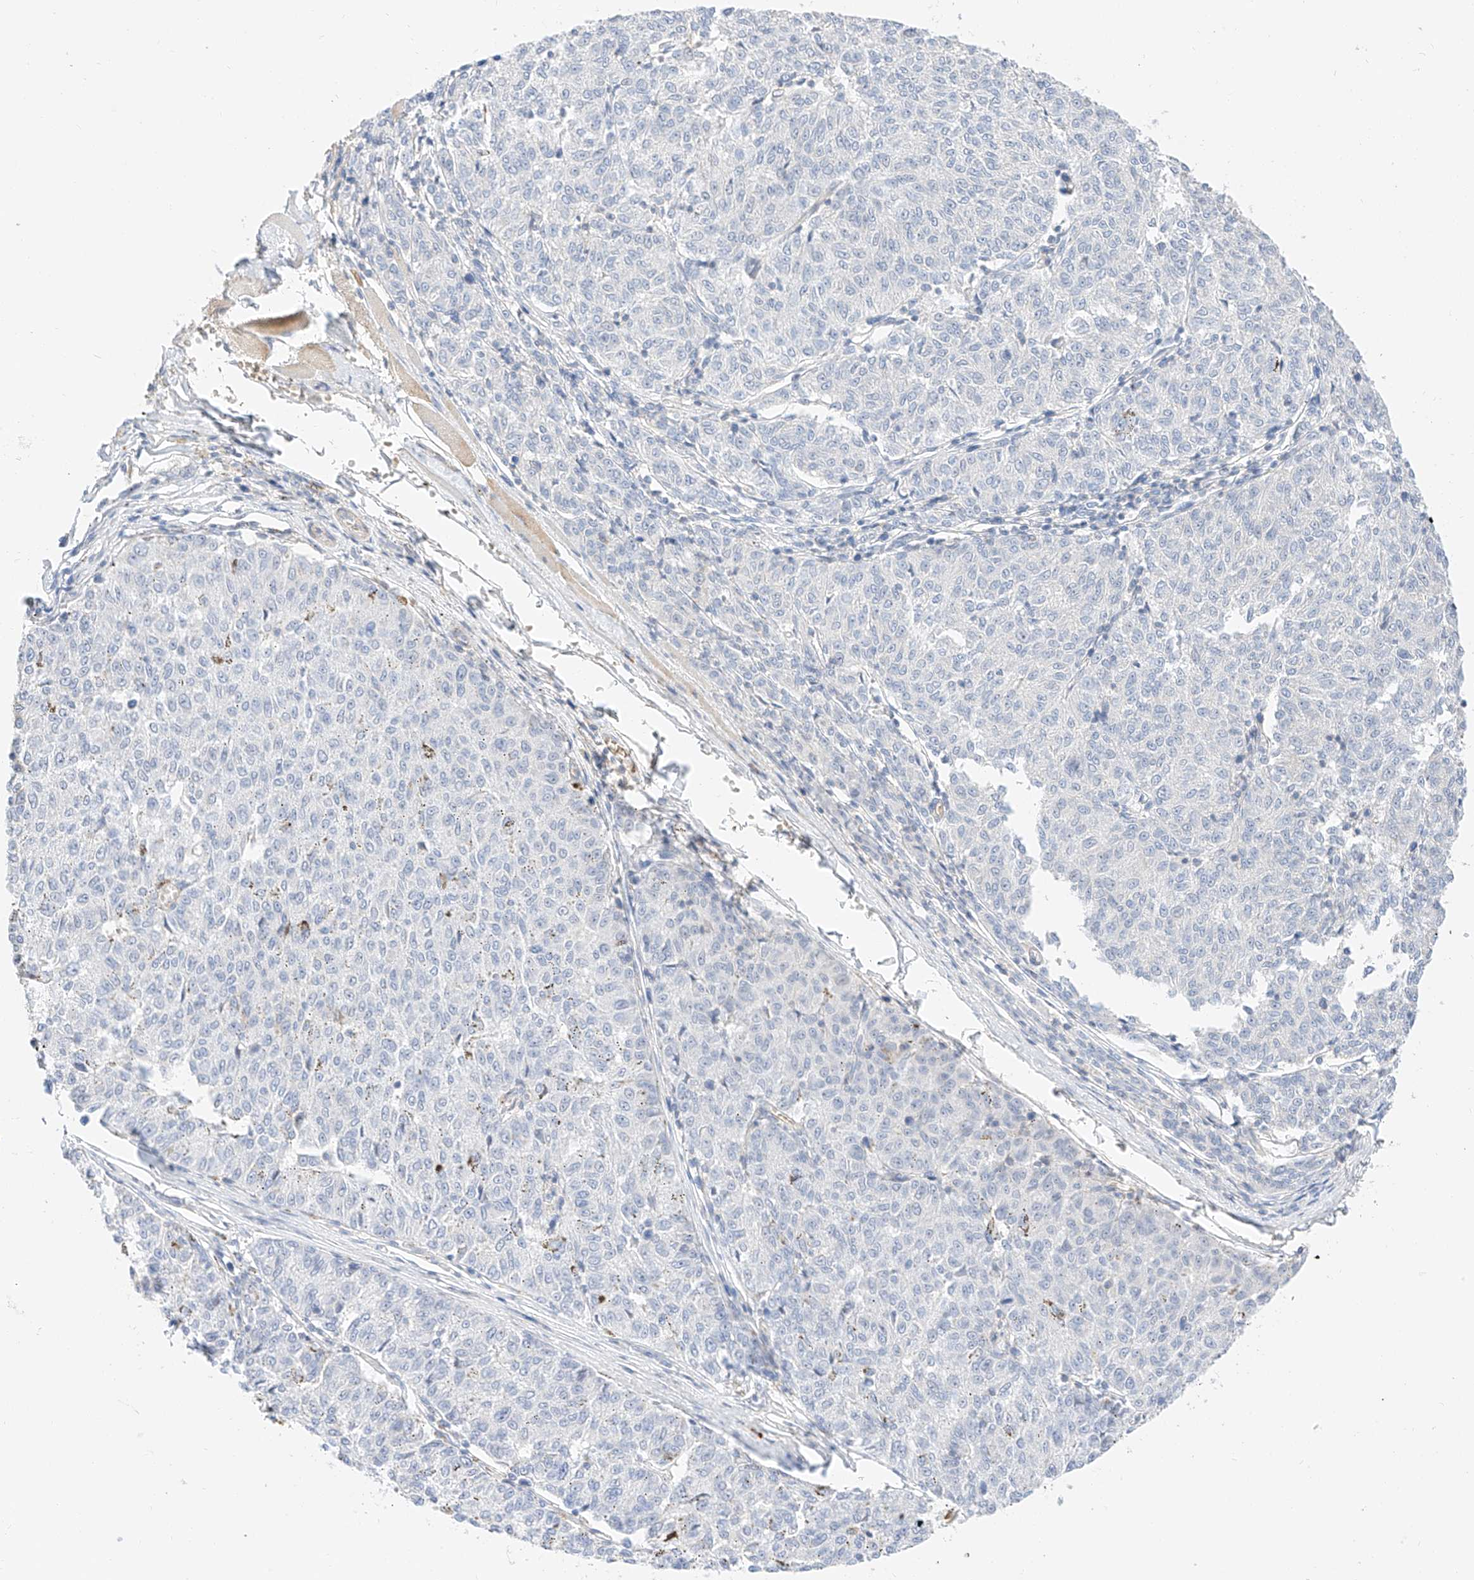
{"staining": {"intensity": "negative", "quantity": "none", "location": "none"}, "tissue": "melanoma", "cell_type": "Tumor cells", "image_type": "cancer", "snomed": [{"axis": "morphology", "description": "Malignant melanoma, NOS"}, {"axis": "topography", "description": "Skin"}], "caption": "This is an IHC micrograph of malignant melanoma. There is no positivity in tumor cells.", "gene": "CDCP2", "patient": {"sex": "female", "age": 72}}